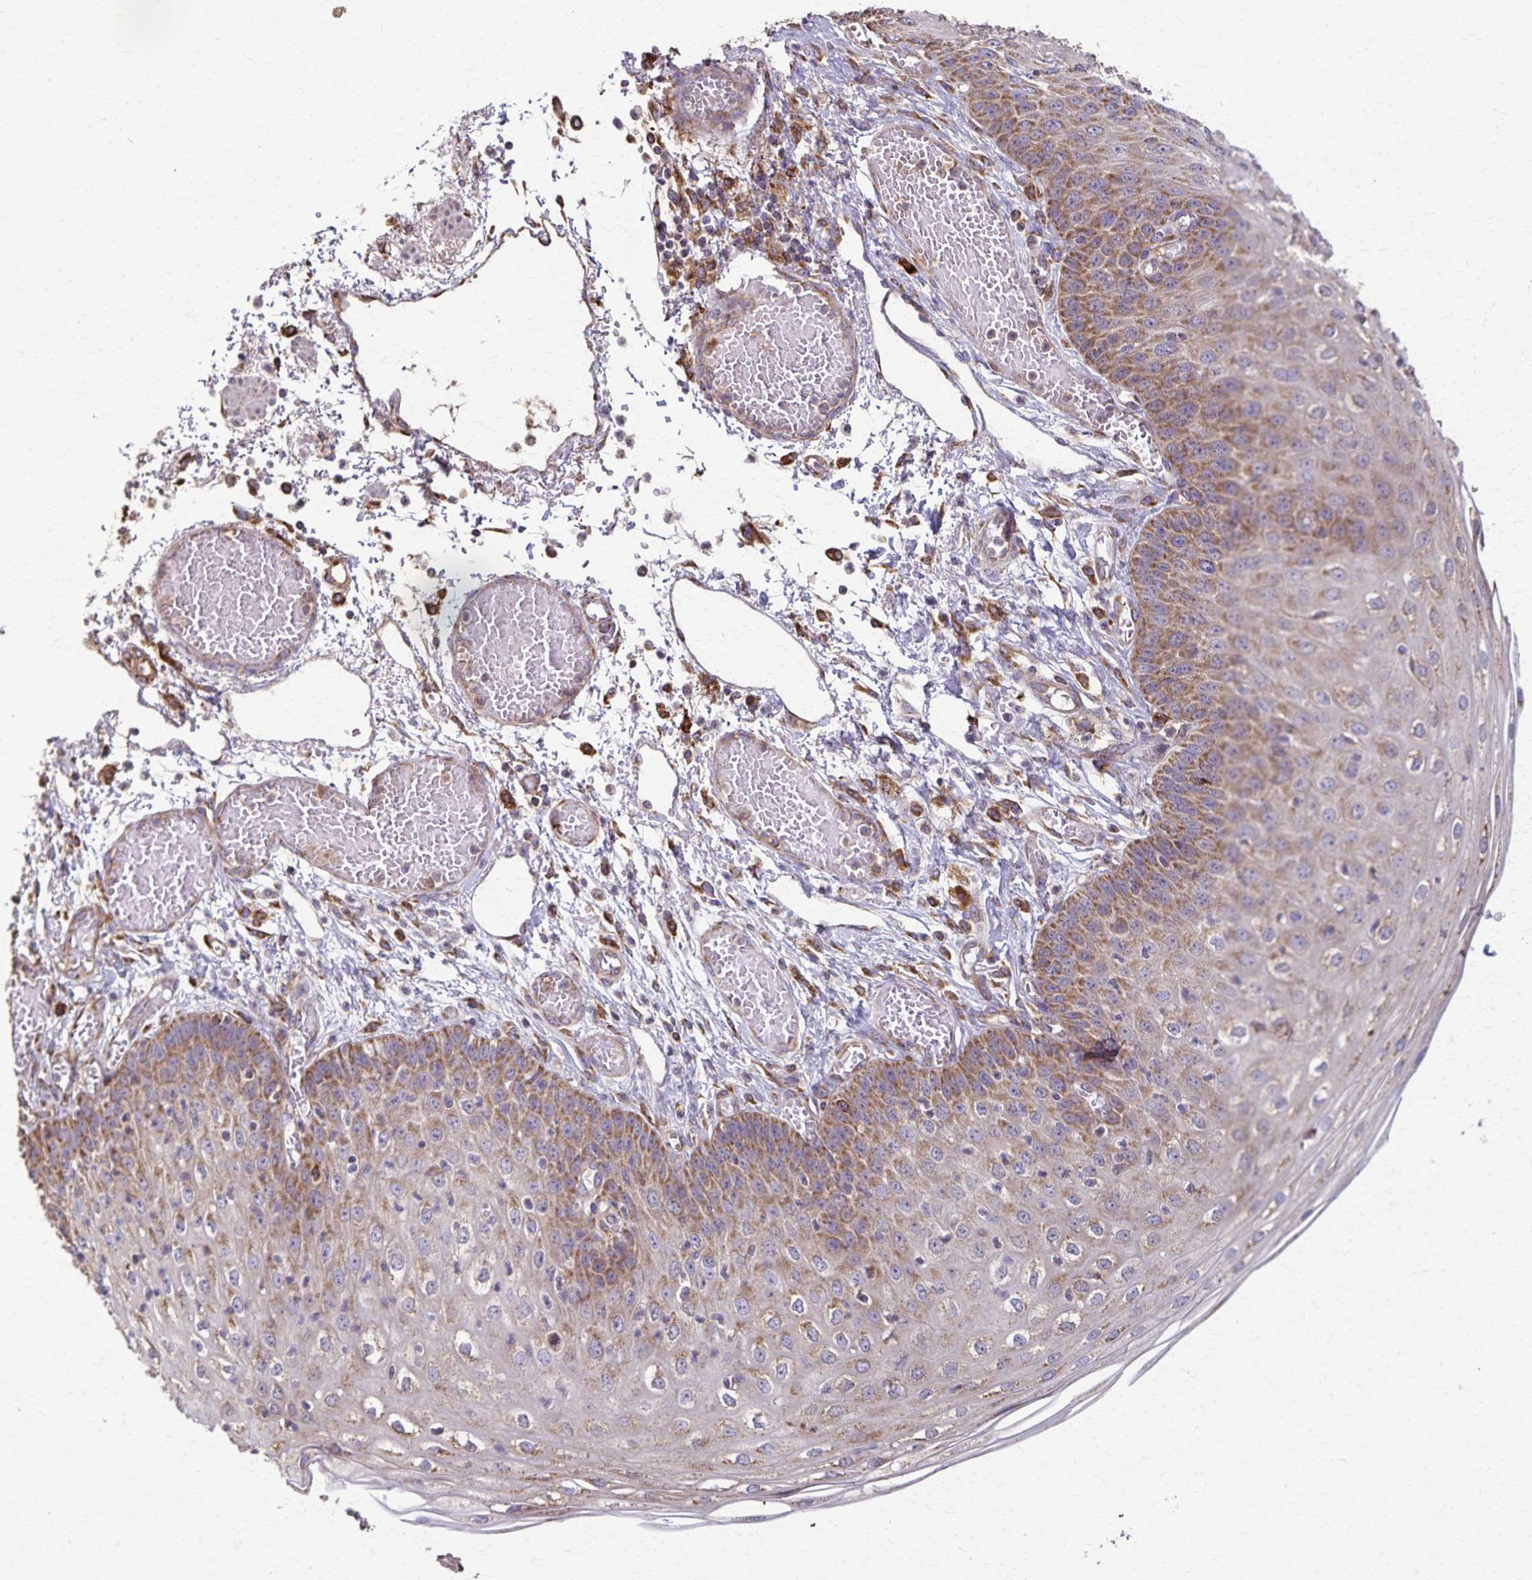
{"staining": {"intensity": "moderate", "quantity": ">75%", "location": "cytoplasmic/membranous"}, "tissue": "esophagus", "cell_type": "Squamous epithelial cells", "image_type": "normal", "snomed": [{"axis": "morphology", "description": "Normal tissue, NOS"}, {"axis": "morphology", "description": "Adenocarcinoma, NOS"}, {"axis": "topography", "description": "Esophagus"}], "caption": "IHC micrograph of normal esophagus: human esophagus stained using IHC demonstrates medium levels of moderate protein expression localized specifically in the cytoplasmic/membranous of squamous epithelial cells, appearing as a cytoplasmic/membranous brown color.", "gene": "RNF10", "patient": {"sex": "male", "age": 81}}